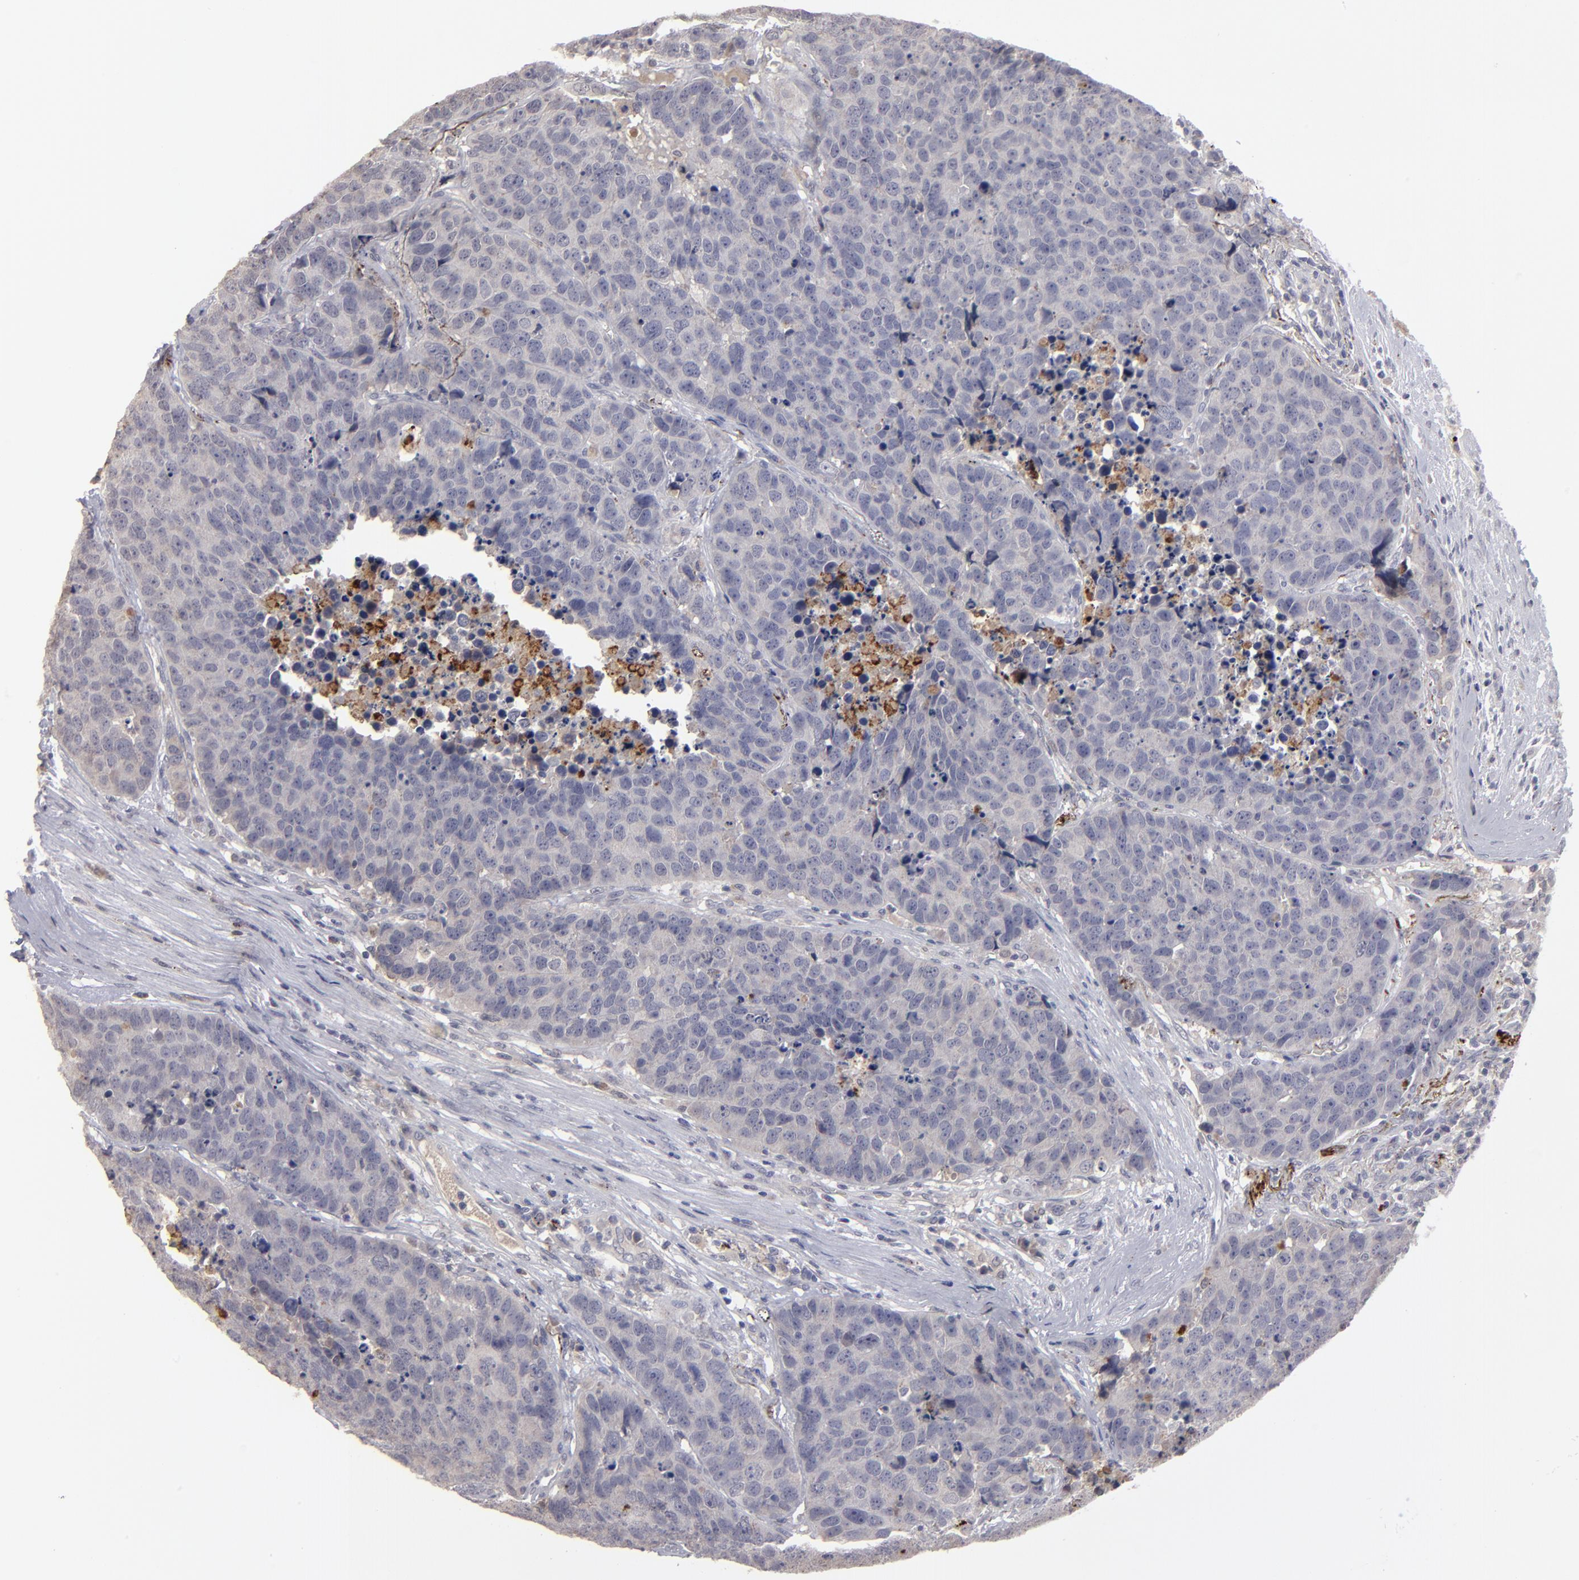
{"staining": {"intensity": "weak", "quantity": "<25%", "location": "cytoplasmic/membranous"}, "tissue": "carcinoid", "cell_type": "Tumor cells", "image_type": "cancer", "snomed": [{"axis": "morphology", "description": "Carcinoid, malignant, NOS"}, {"axis": "topography", "description": "Lung"}], "caption": "Immunohistochemistry of carcinoid (malignant) shows no positivity in tumor cells. (DAB (3,3'-diaminobenzidine) immunohistochemistry with hematoxylin counter stain).", "gene": "GPM6B", "patient": {"sex": "male", "age": 60}}